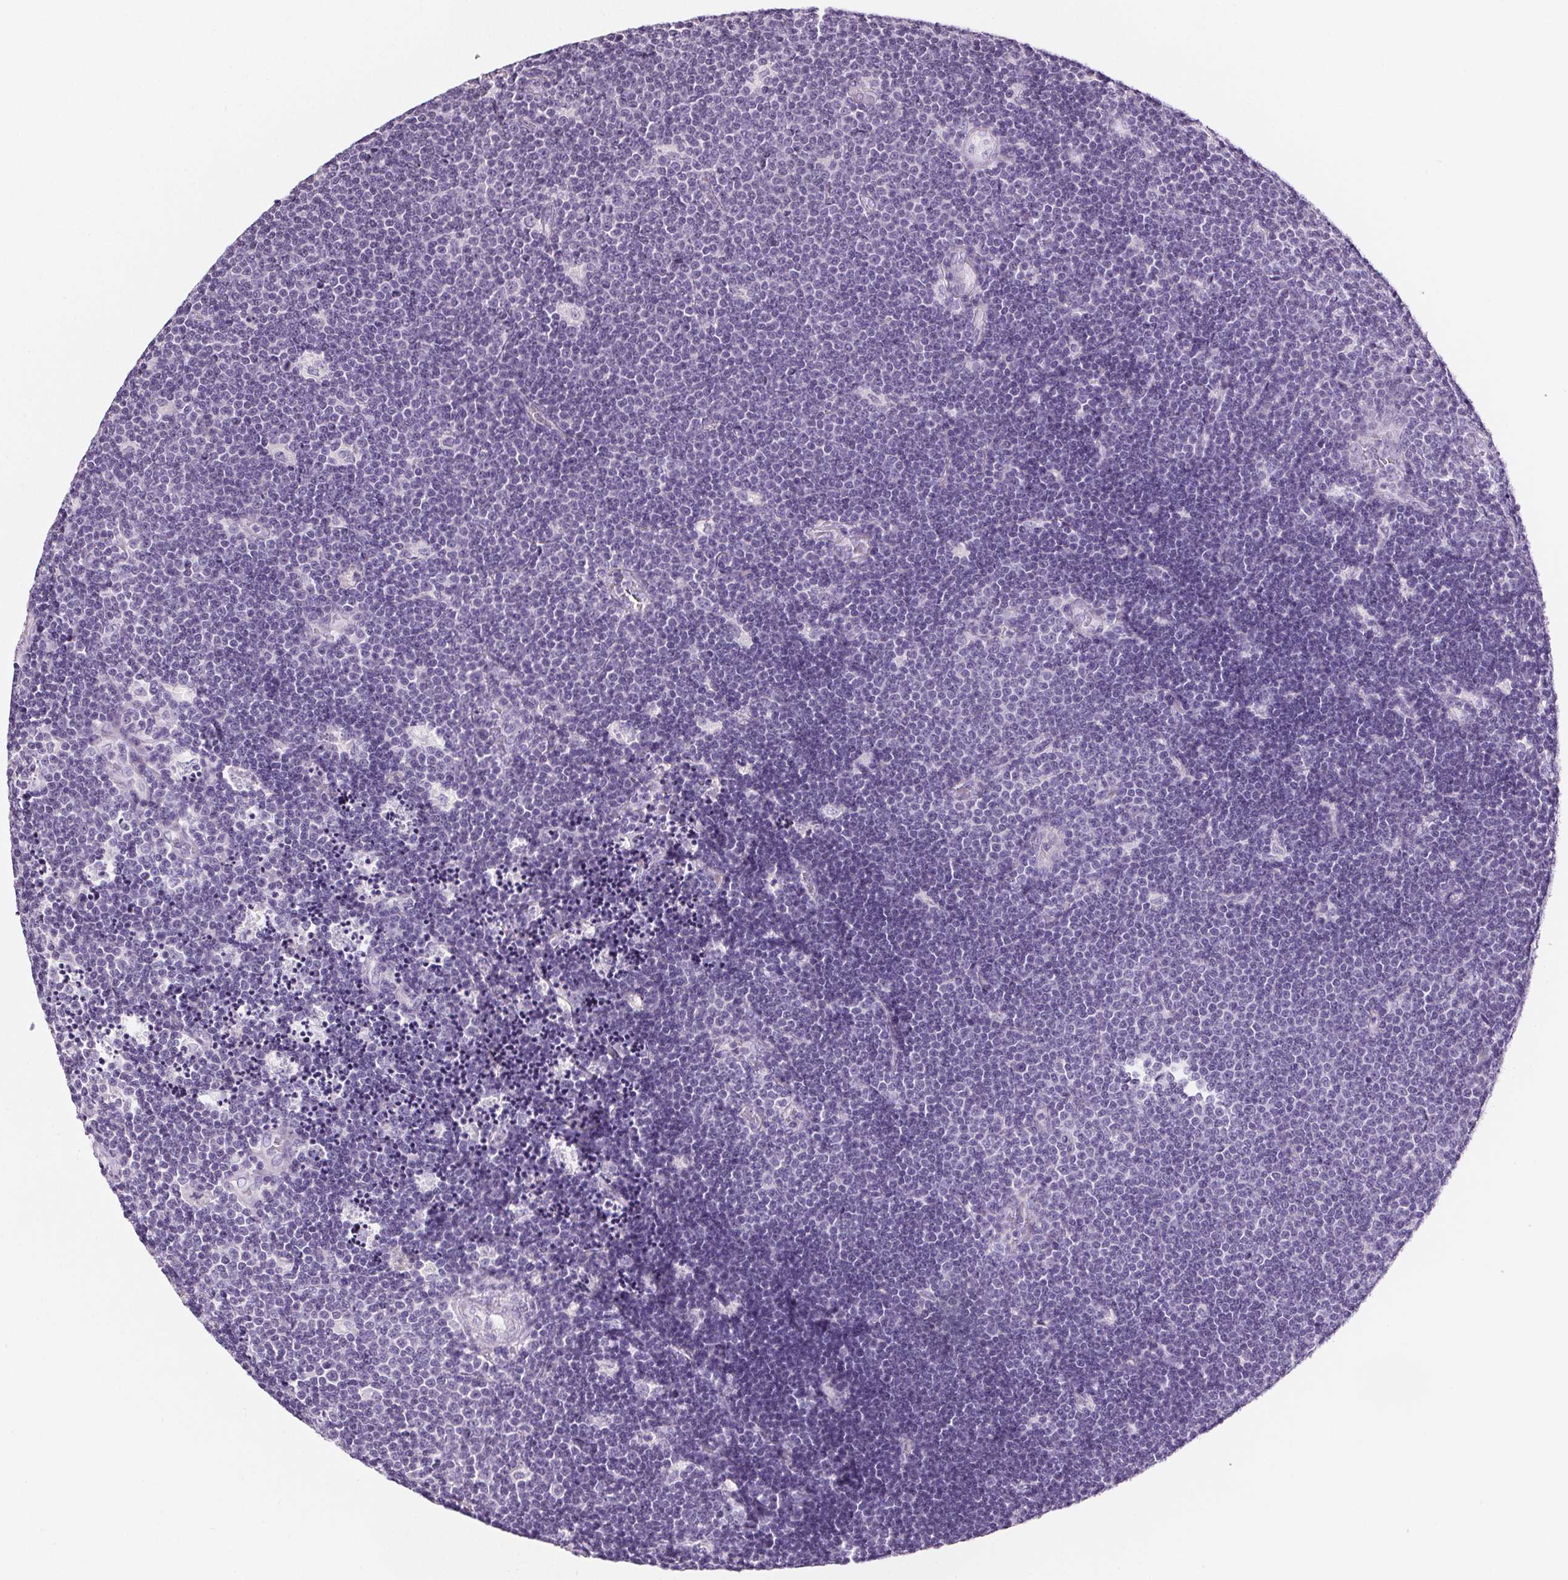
{"staining": {"intensity": "negative", "quantity": "none", "location": "none"}, "tissue": "lymphoma", "cell_type": "Tumor cells", "image_type": "cancer", "snomed": [{"axis": "morphology", "description": "Malignant lymphoma, non-Hodgkin's type, Low grade"}, {"axis": "topography", "description": "Brain"}], "caption": "Immunohistochemistry (IHC) histopathology image of neoplastic tissue: human malignant lymphoma, non-Hodgkin's type (low-grade) stained with DAB reveals no significant protein positivity in tumor cells.", "gene": "CD5L", "patient": {"sex": "female", "age": 66}}